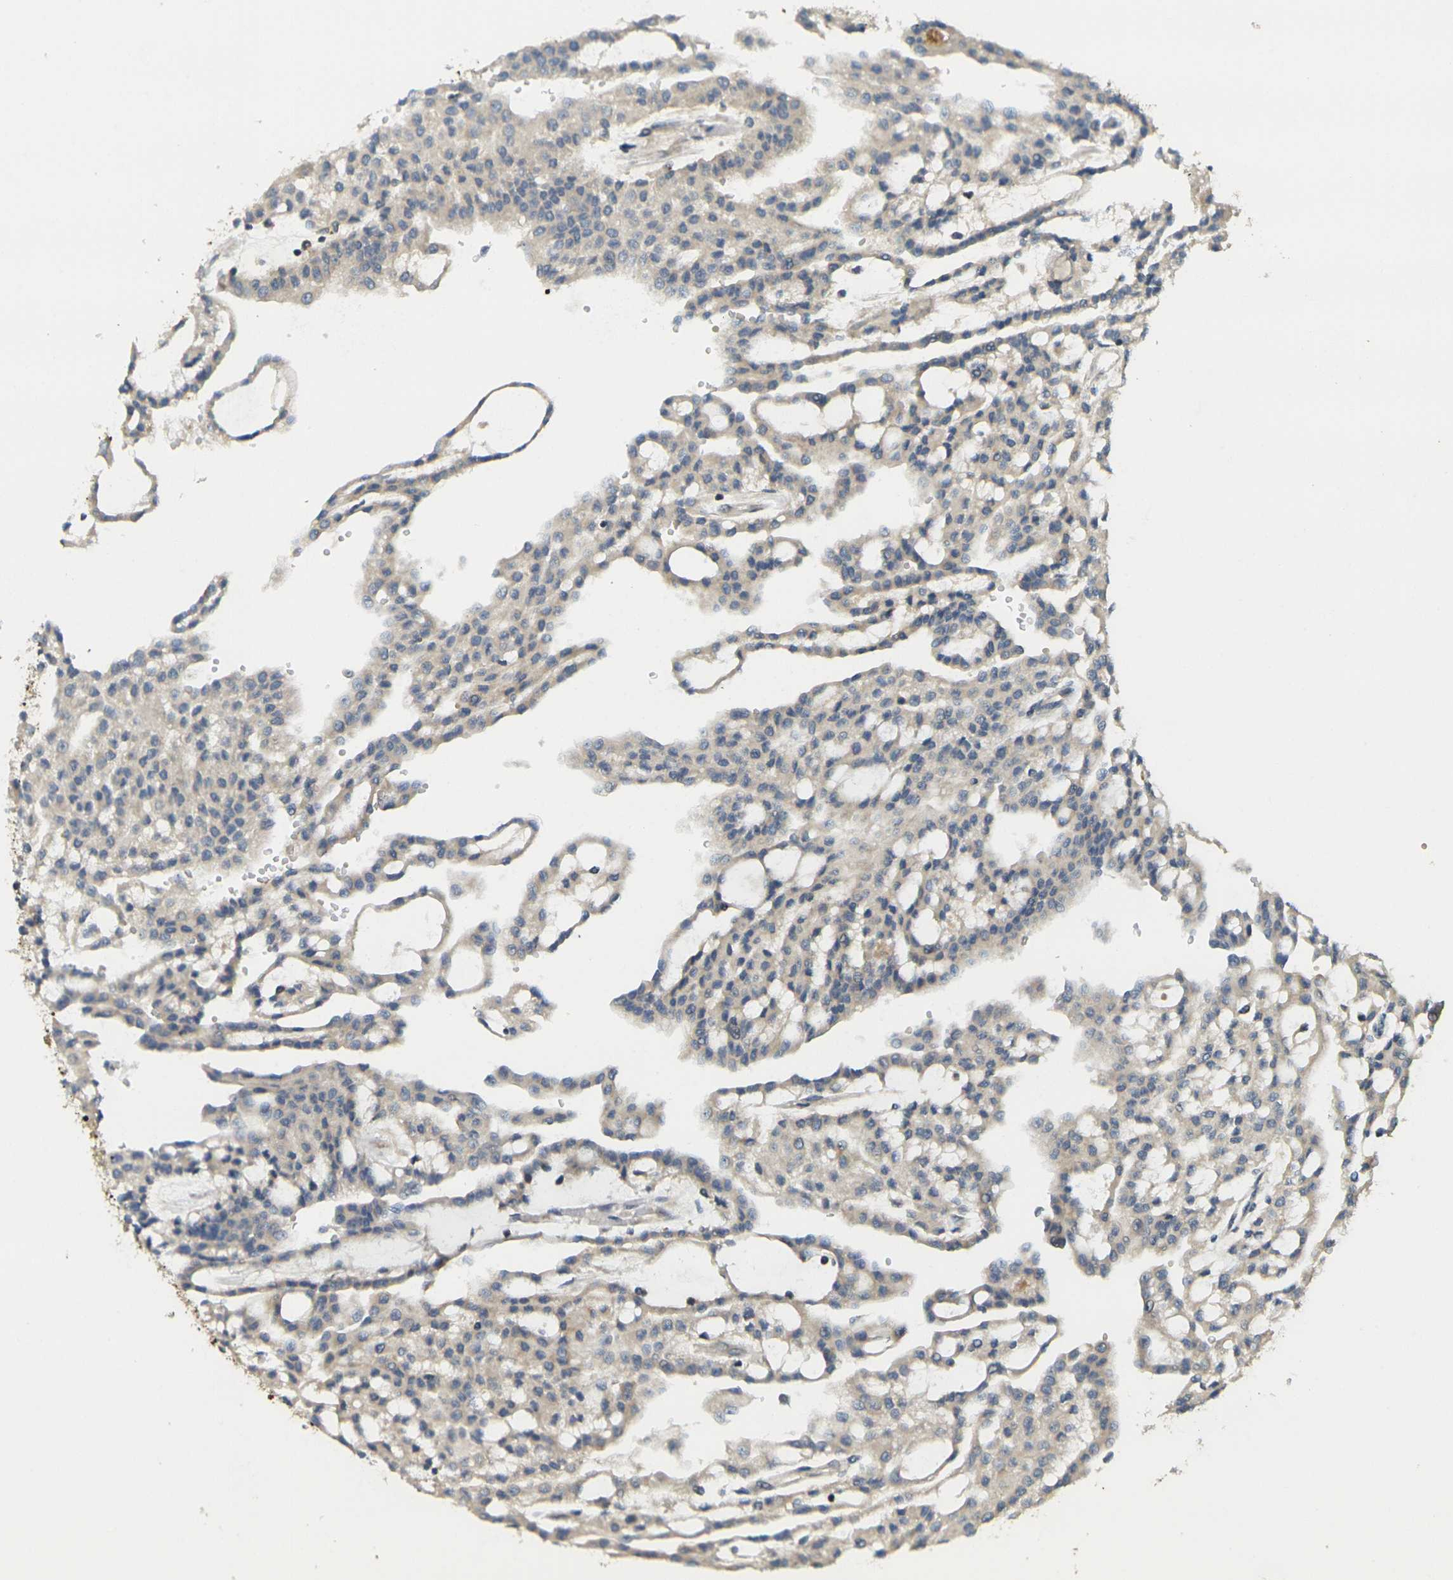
{"staining": {"intensity": "weak", "quantity": "25%-75%", "location": "cytoplasmic/membranous"}, "tissue": "renal cancer", "cell_type": "Tumor cells", "image_type": "cancer", "snomed": [{"axis": "morphology", "description": "Adenocarcinoma, NOS"}, {"axis": "topography", "description": "Kidney"}], "caption": "This micrograph displays IHC staining of human renal adenocarcinoma, with low weak cytoplasmic/membranous positivity in about 25%-75% of tumor cells.", "gene": "KLHL8", "patient": {"sex": "male", "age": 63}}